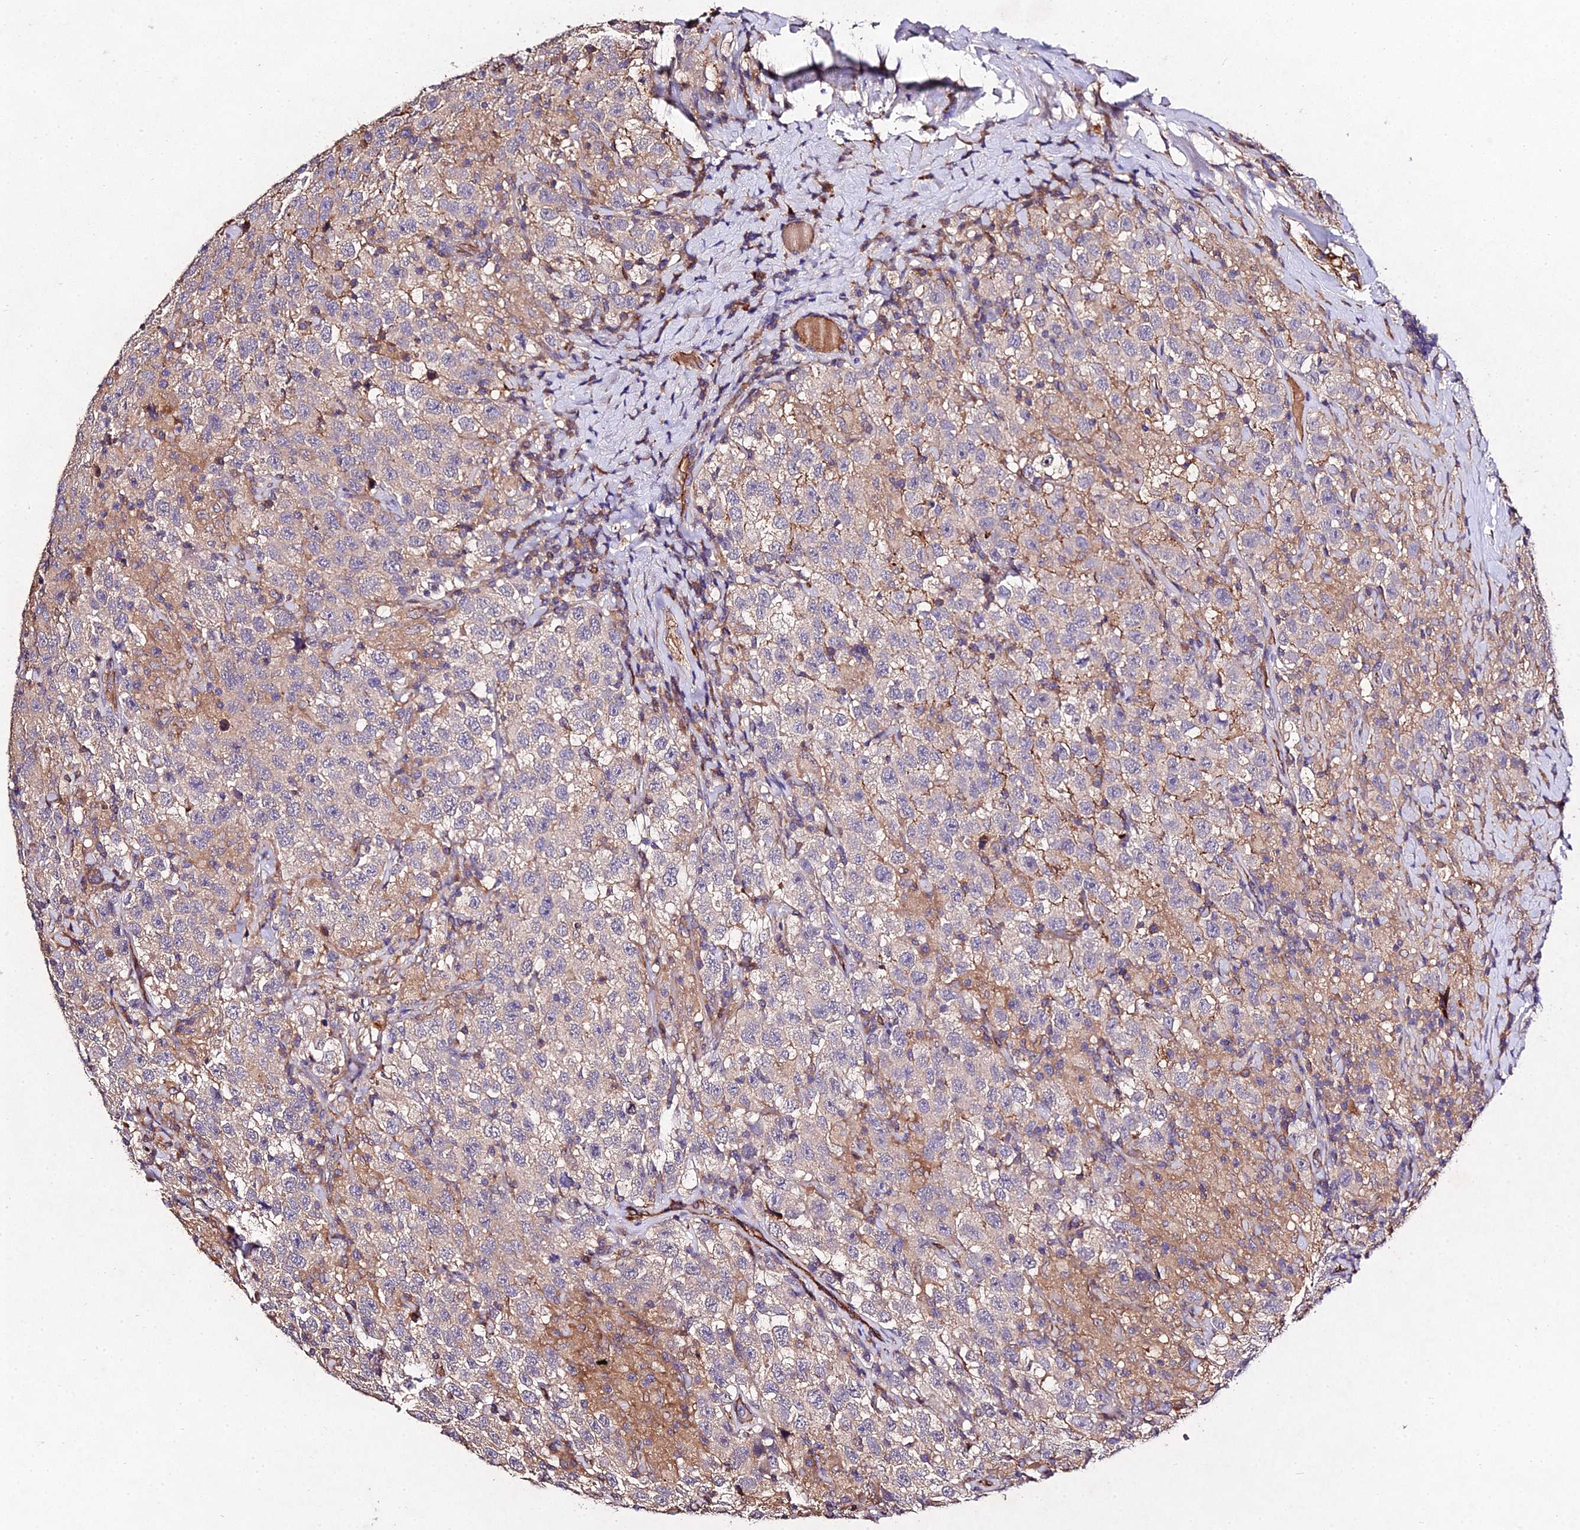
{"staining": {"intensity": "negative", "quantity": "none", "location": "none"}, "tissue": "testis cancer", "cell_type": "Tumor cells", "image_type": "cancer", "snomed": [{"axis": "morphology", "description": "Seminoma, NOS"}, {"axis": "topography", "description": "Testis"}], "caption": "Immunohistochemistry (IHC) photomicrograph of neoplastic tissue: human testis cancer (seminoma) stained with DAB exhibits no significant protein expression in tumor cells.", "gene": "AP3M2", "patient": {"sex": "male", "age": 41}}